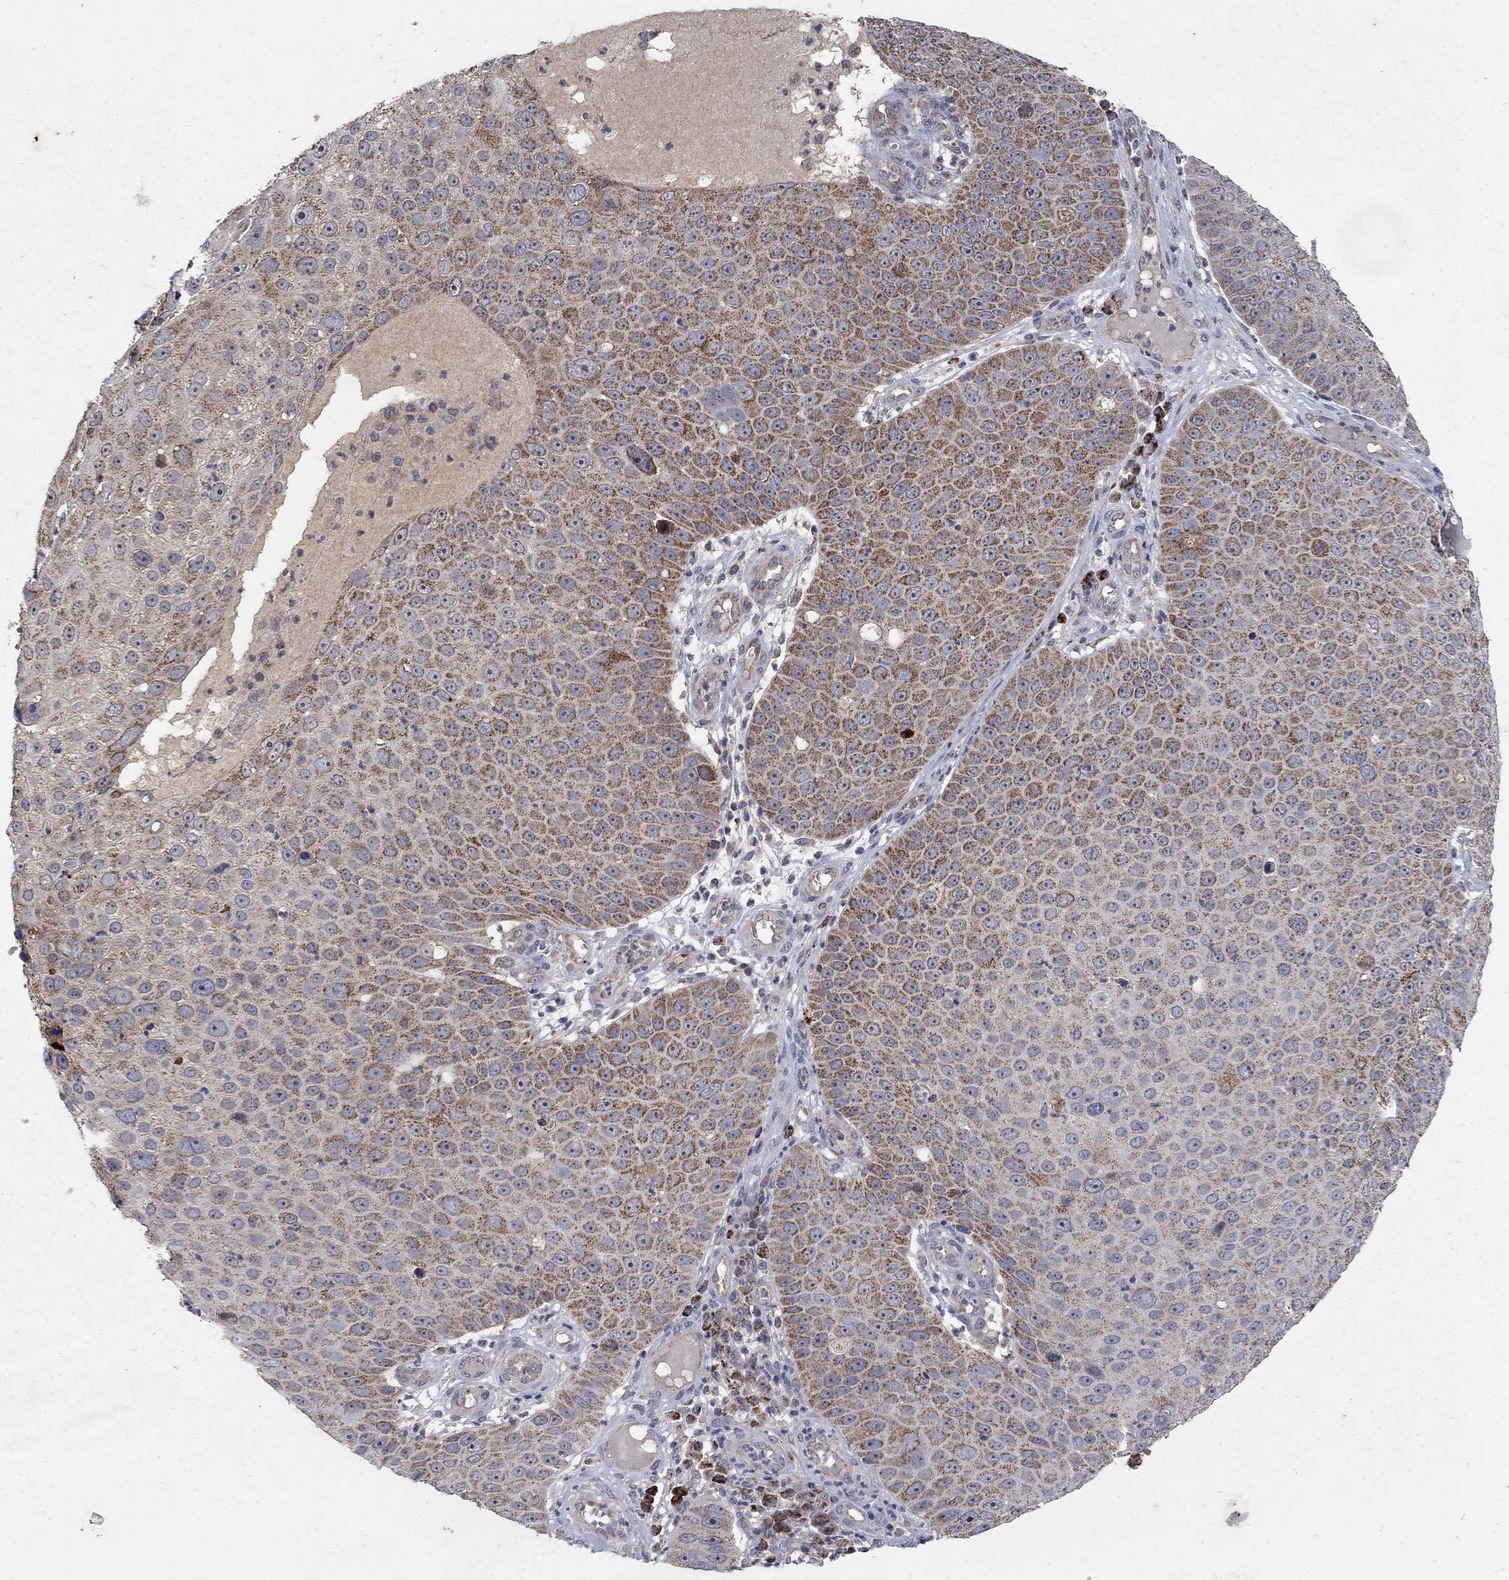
{"staining": {"intensity": "moderate", "quantity": "25%-75%", "location": "cytoplasmic/membranous"}, "tissue": "skin cancer", "cell_type": "Tumor cells", "image_type": "cancer", "snomed": [{"axis": "morphology", "description": "Squamous cell carcinoma, NOS"}, {"axis": "topography", "description": "Skin"}], "caption": "The image exhibits staining of skin cancer (squamous cell carcinoma), revealing moderate cytoplasmic/membranous protein positivity (brown color) within tumor cells.", "gene": "GPSM1", "patient": {"sex": "male", "age": 71}}